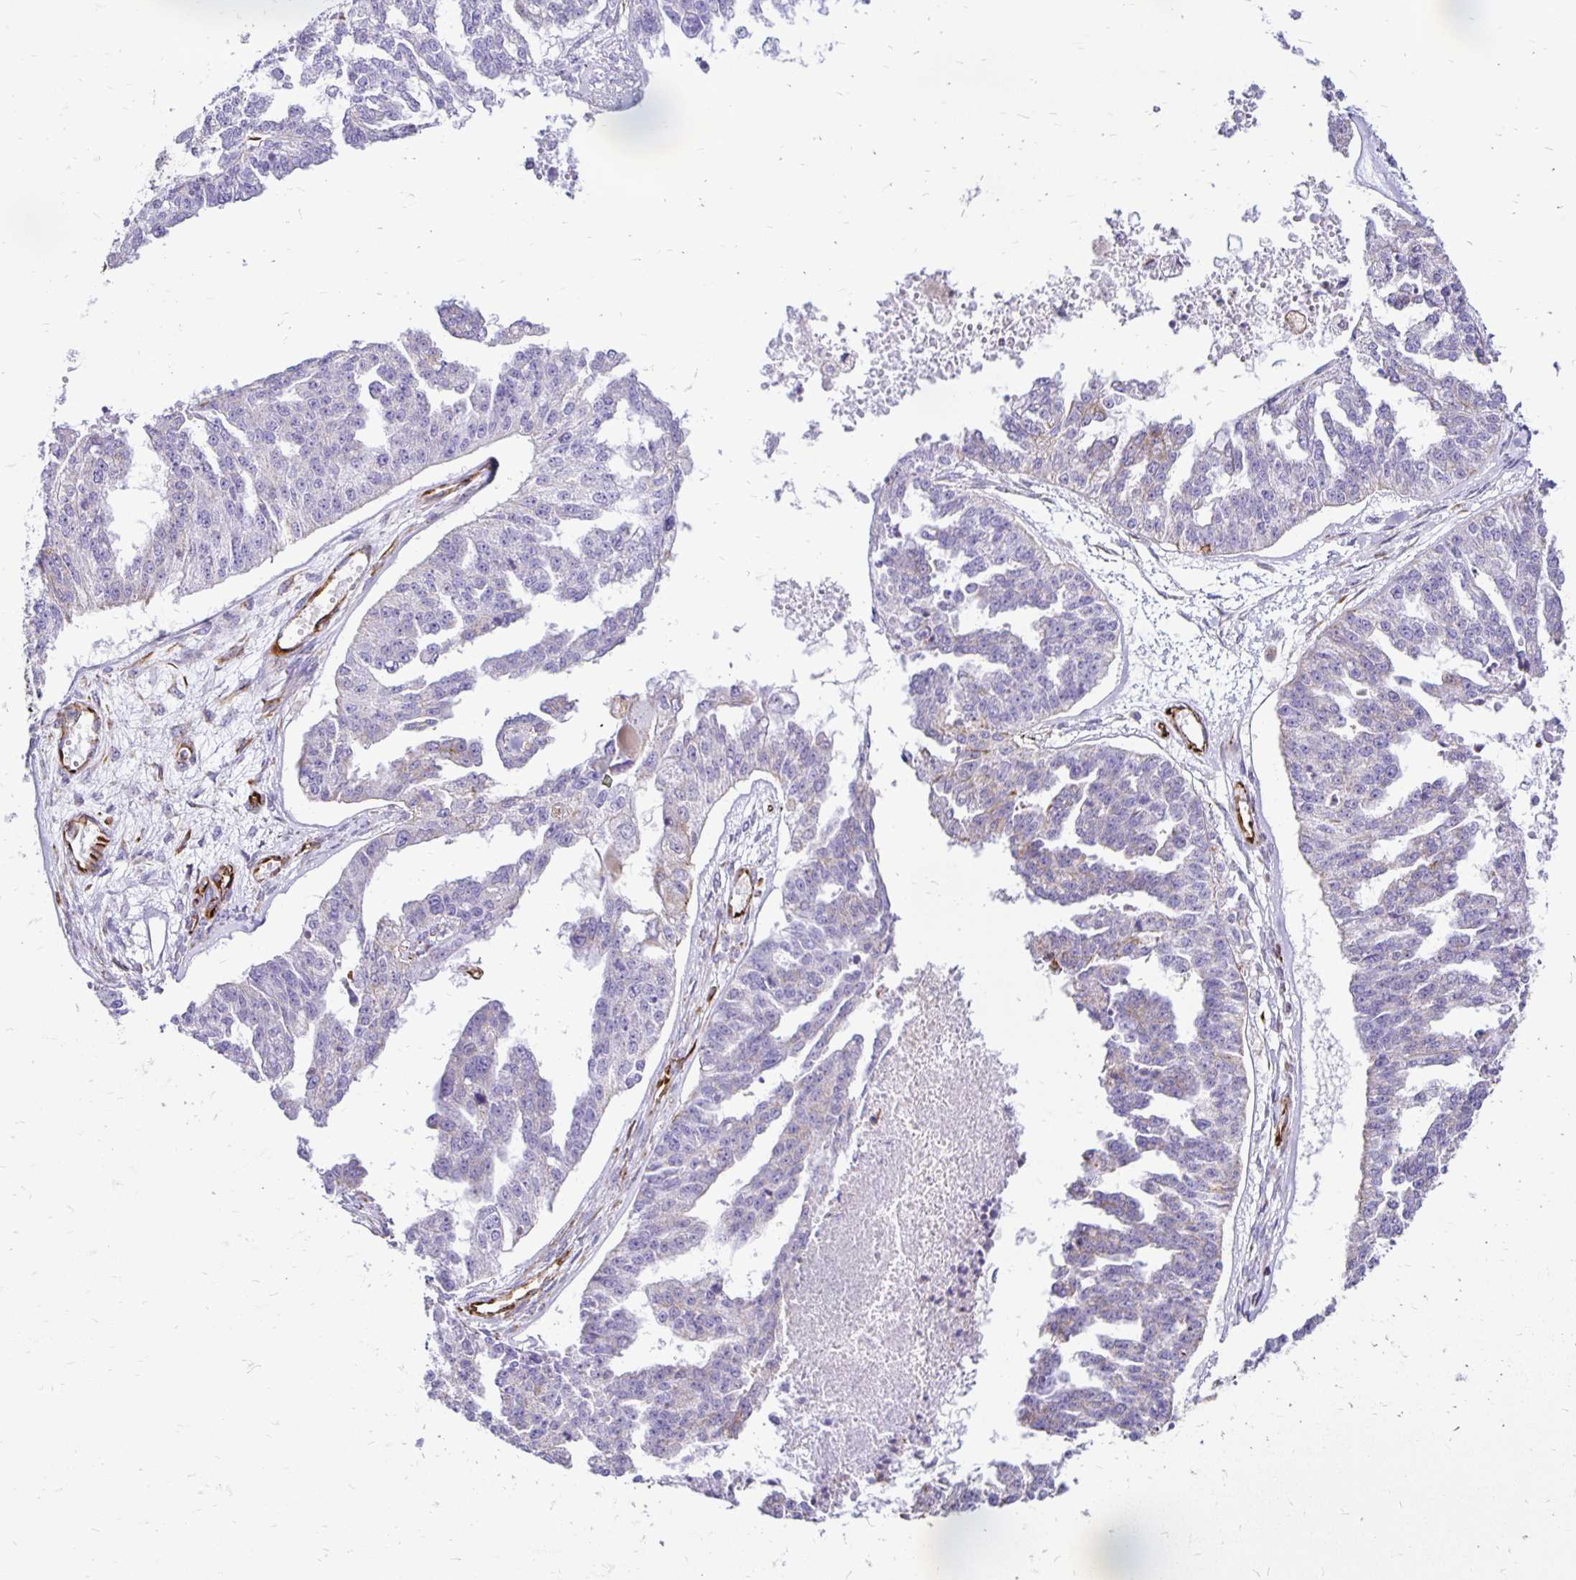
{"staining": {"intensity": "negative", "quantity": "none", "location": "none"}, "tissue": "ovarian cancer", "cell_type": "Tumor cells", "image_type": "cancer", "snomed": [{"axis": "morphology", "description": "Cystadenocarcinoma, serous, NOS"}, {"axis": "topography", "description": "Ovary"}], "caption": "IHC histopathology image of neoplastic tissue: human ovarian cancer stained with DAB (3,3'-diaminobenzidine) exhibits no significant protein expression in tumor cells.", "gene": "PLAAT2", "patient": {"sex": "female", "age": 58}}